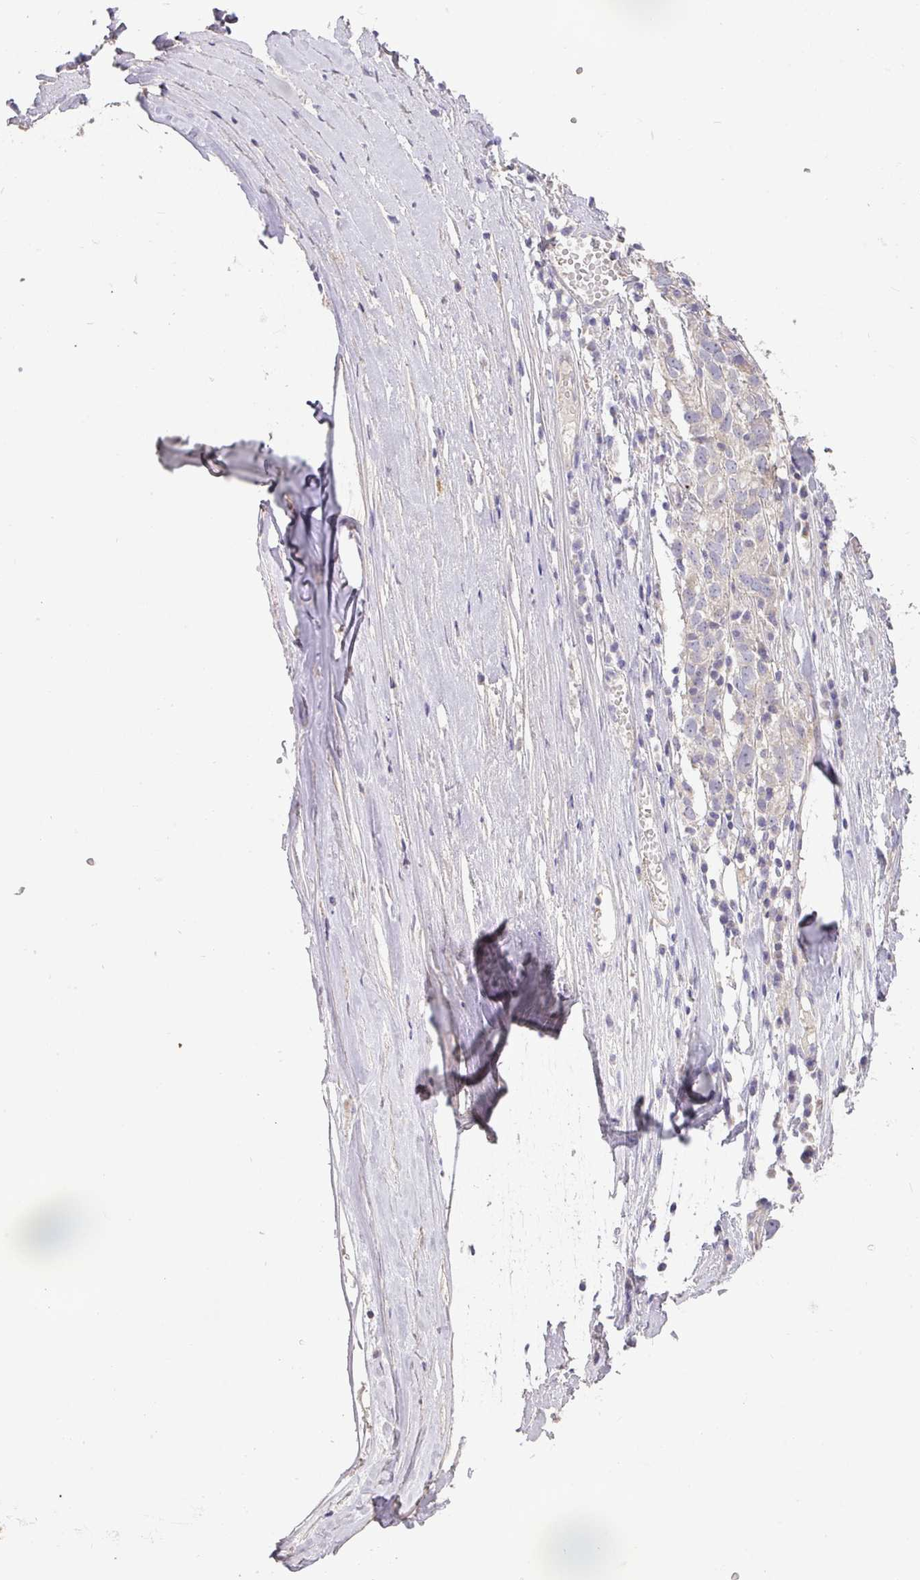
{"staining": {"intensity": "negative", "quantity": "none", "location": "none"}, "tissue": "ovarian cancer", "cell_type": "Tumor cells", "image_type": "cancer", "snomed": [{"axis": "morphology", "description": "Carcinoma, endometroid"}, {"axis": "topography", "description": "Ovary"}], "caption": "Immunohistochemical staining of human ovarian cancer demonstrates no significant staining in tumor cells.", "gene": "HOXC13", "patient": {"sex": "female", "age": 62}}